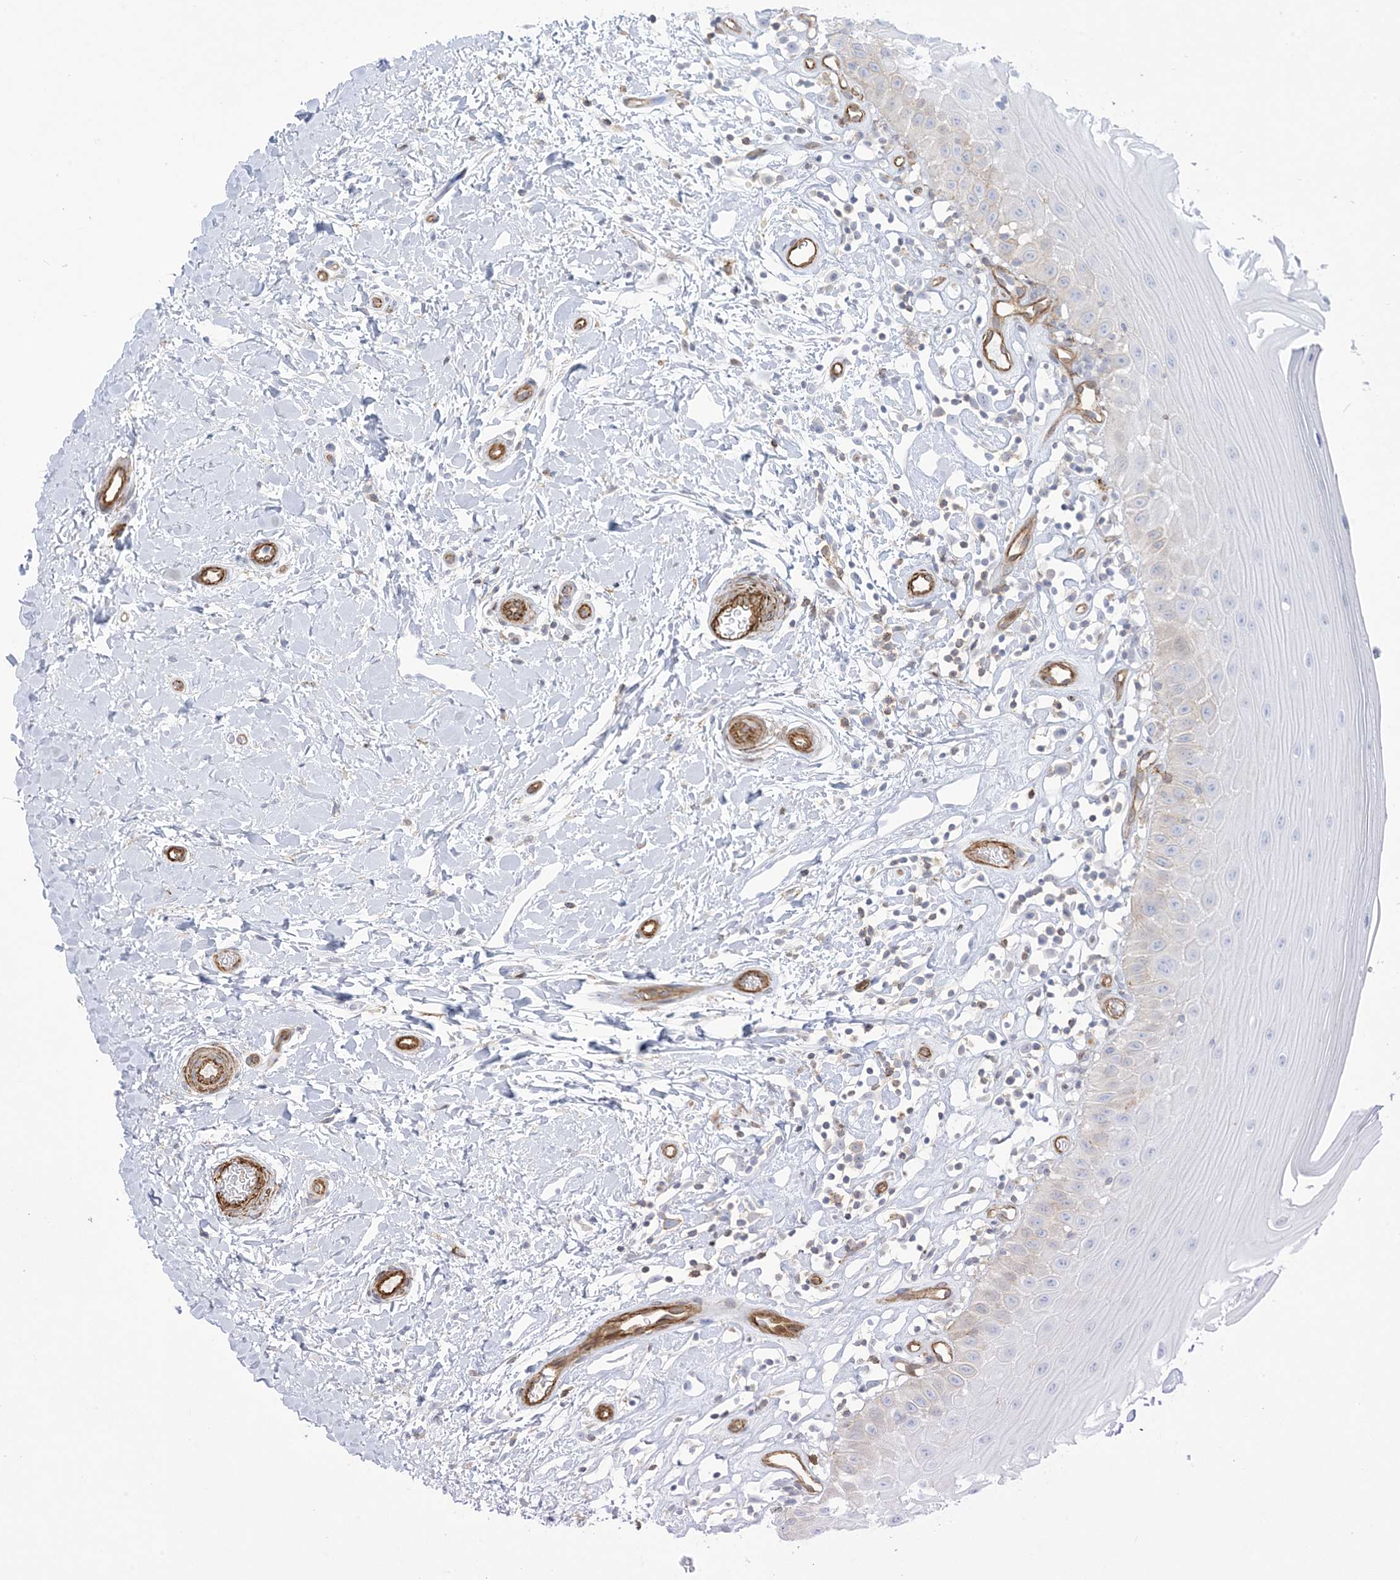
{"staining": {"intensity": "weak", "quantity": "25%-75%", "location": "cytoplasmic/membranous"}, "tissue": "oral mucosa", "cell_type": "Squamous epithelial cells", "image_type": "normal", "snomed": [{"axis": "morphology", "description": "Normal tissue, NOS"}, {"axis": "topography", "description": "Oral tissue"}], "caption": "This image exhibits benign oral mucosa stained with IHC to label a protein in brown. The cytoplasmic/membranous of squamous epithelial cells show weak positivity for the protein. Nuclei are counter-stained blue.", "gene": "B3GNT7", "patient": {"sex": "female", "age": 56}}